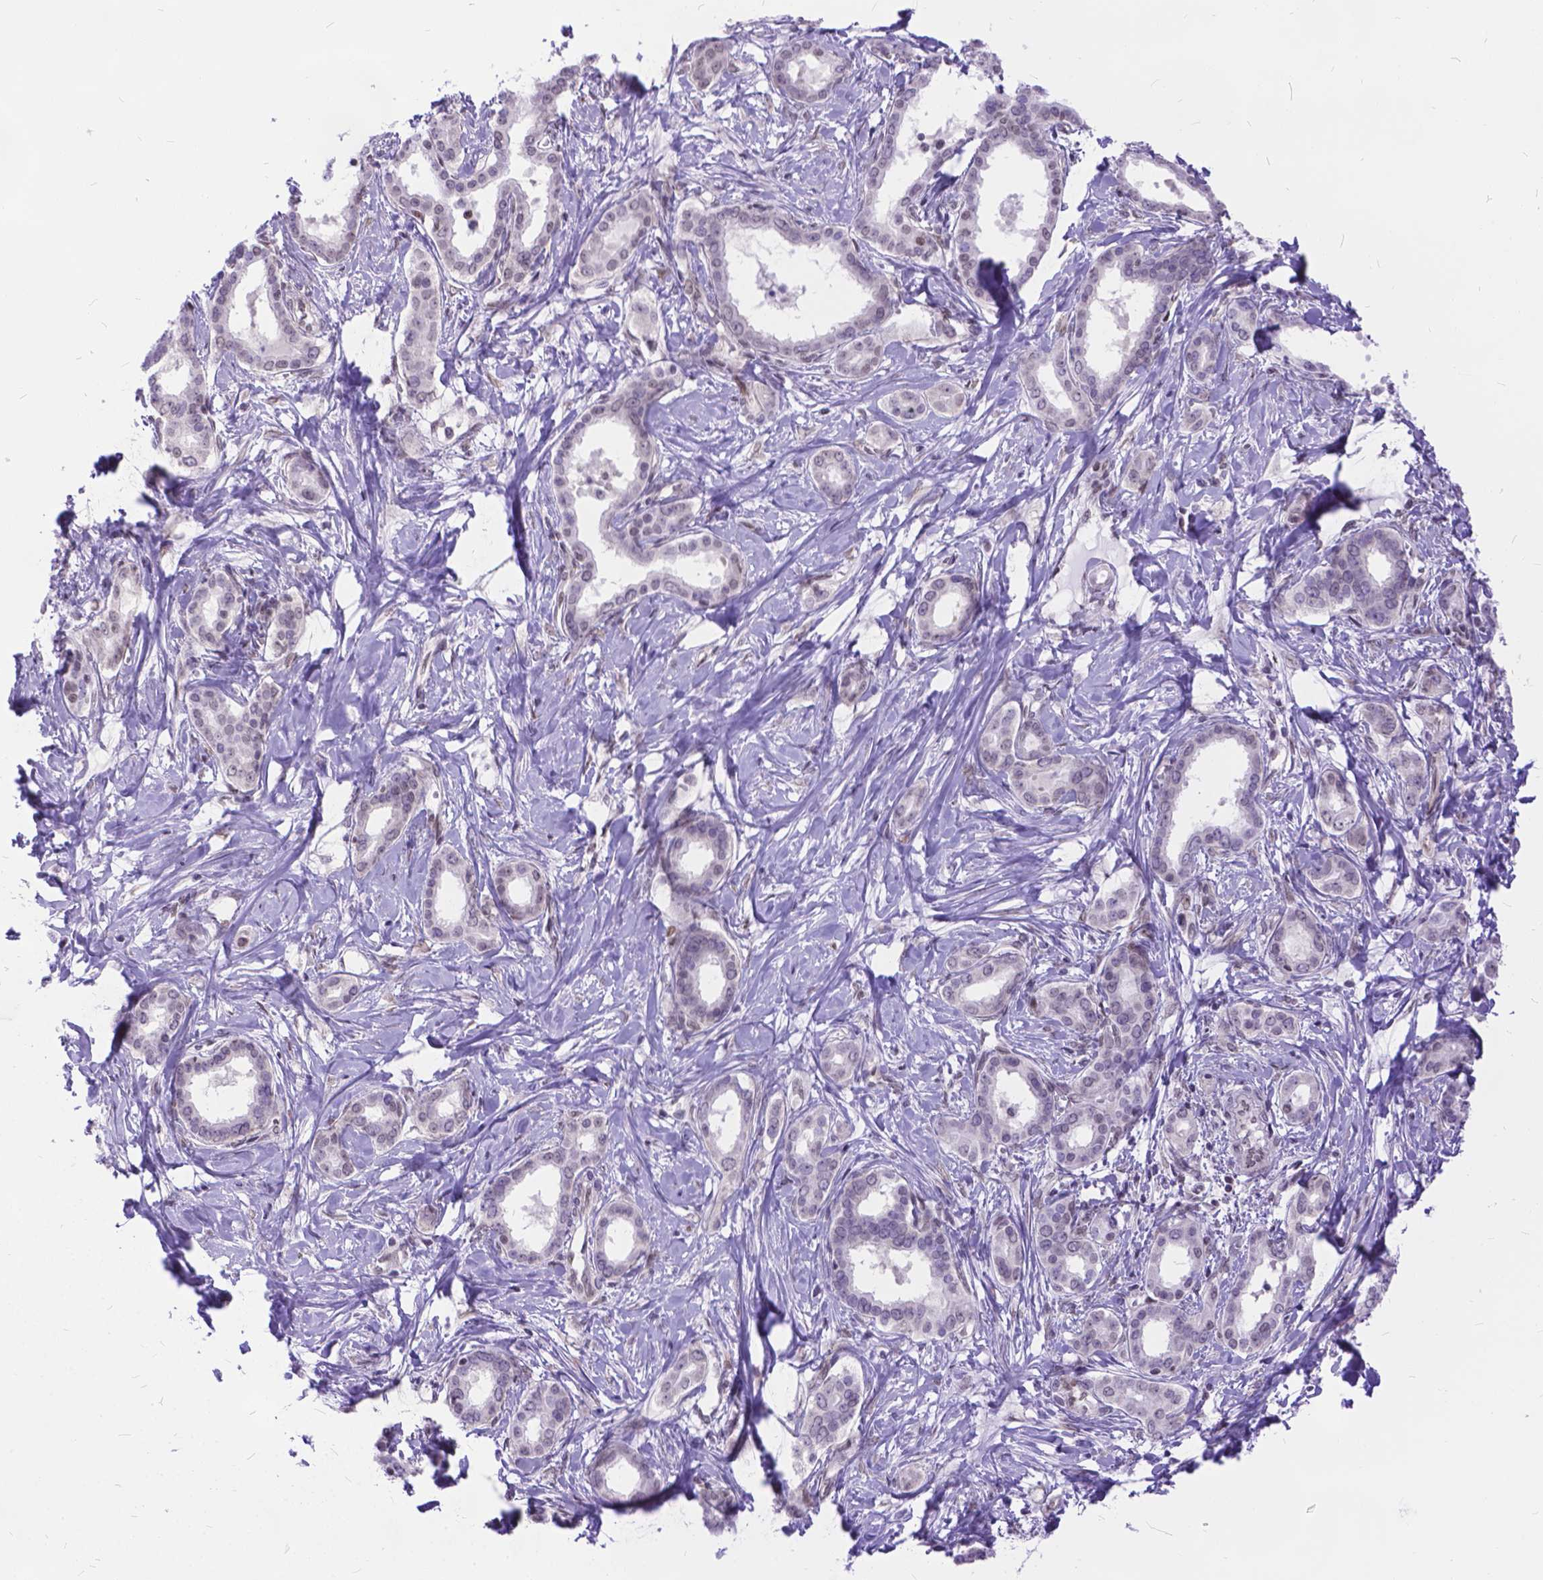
{"staining": {"intensity": "weak", "quantity": "25%-75%", "location": "cytoplasmic/membranous,nuclear"}, "tissue": "liver cancer", "cell_type": "Tumor cells", "image_type": "cancer", "snomed": [{"axis": "morphology", "description": "Cholangiocarcinoma"}, {"axis": "topography", "description": "Liver"}], "caption": "Tumor cells reveal low levels of weak cytoplasmic/membranous and nuclear positivity in approximately 25%-75% of cells in liver cholangiocarcinoma.", "gene": "FAM124B", "patient": {"sex": "female", "age": 47}}